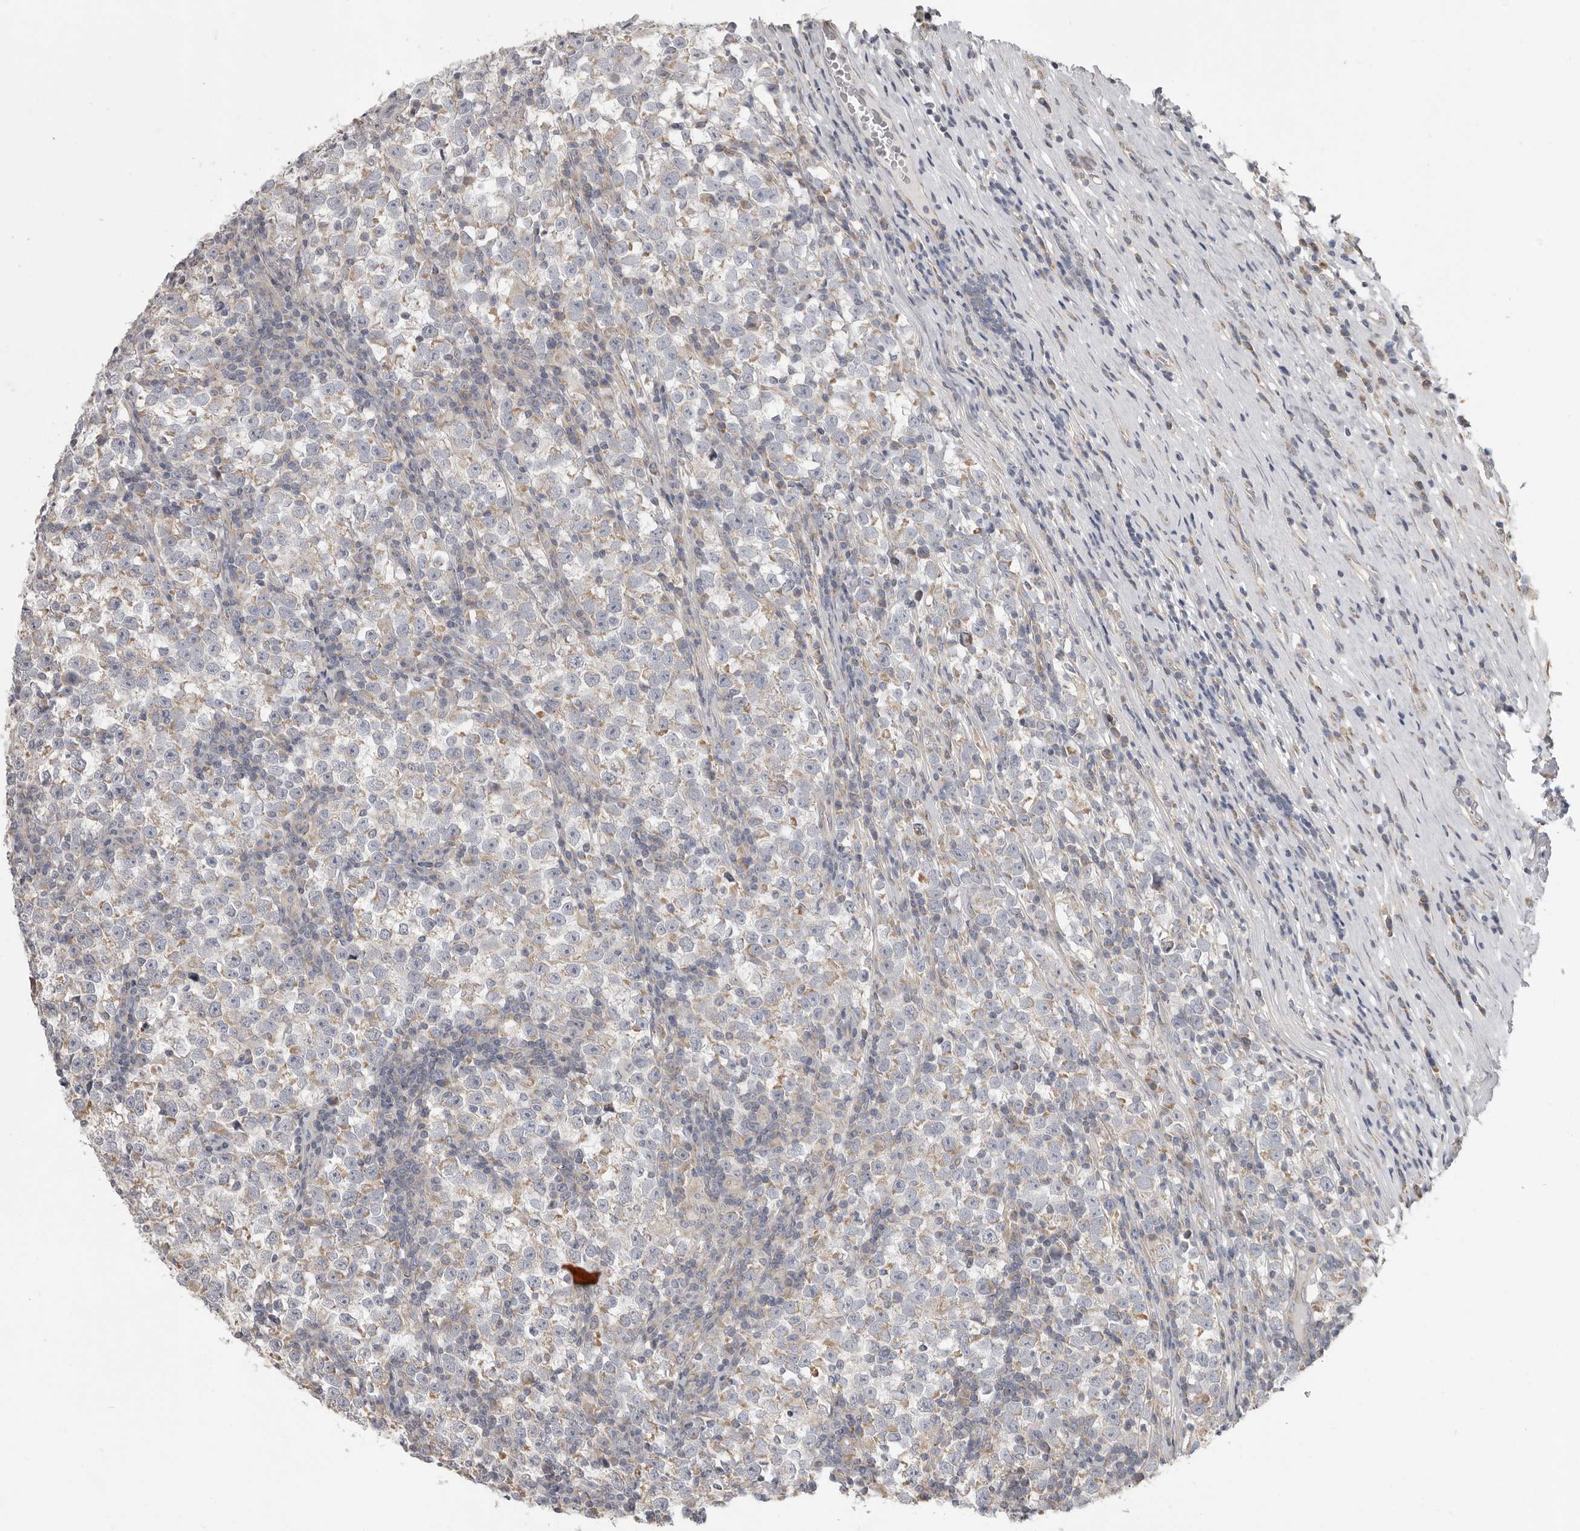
{"staining": {"intensity": "weak", "quantity": "<25%", "location": "cytoplasmic/membranous"}, "tissue": "testis cancer", "cell_type": "Tumor cells", "image_type": "cancer", "snomed": [{"axis": "morphology", "description": "Normal tissue, NOS"}, {"axis": "morphology", "description": "Seminoma, NOS"}, {"axis": "topography", "description": "Testis"}], "caption": "A high-resolution photomicrograph shows IHC staining of testis cancer, which displays no significant positivity in tumor cells. The staining was performed using DAB (3,3'-diaminobenzidine) to visualize the protein expression in brown, while the nuclei were stained in blue with hematoxylin (Magnification: 20x).", "gene": "UNK", "patient": {"sex": "male", "age": 43}}